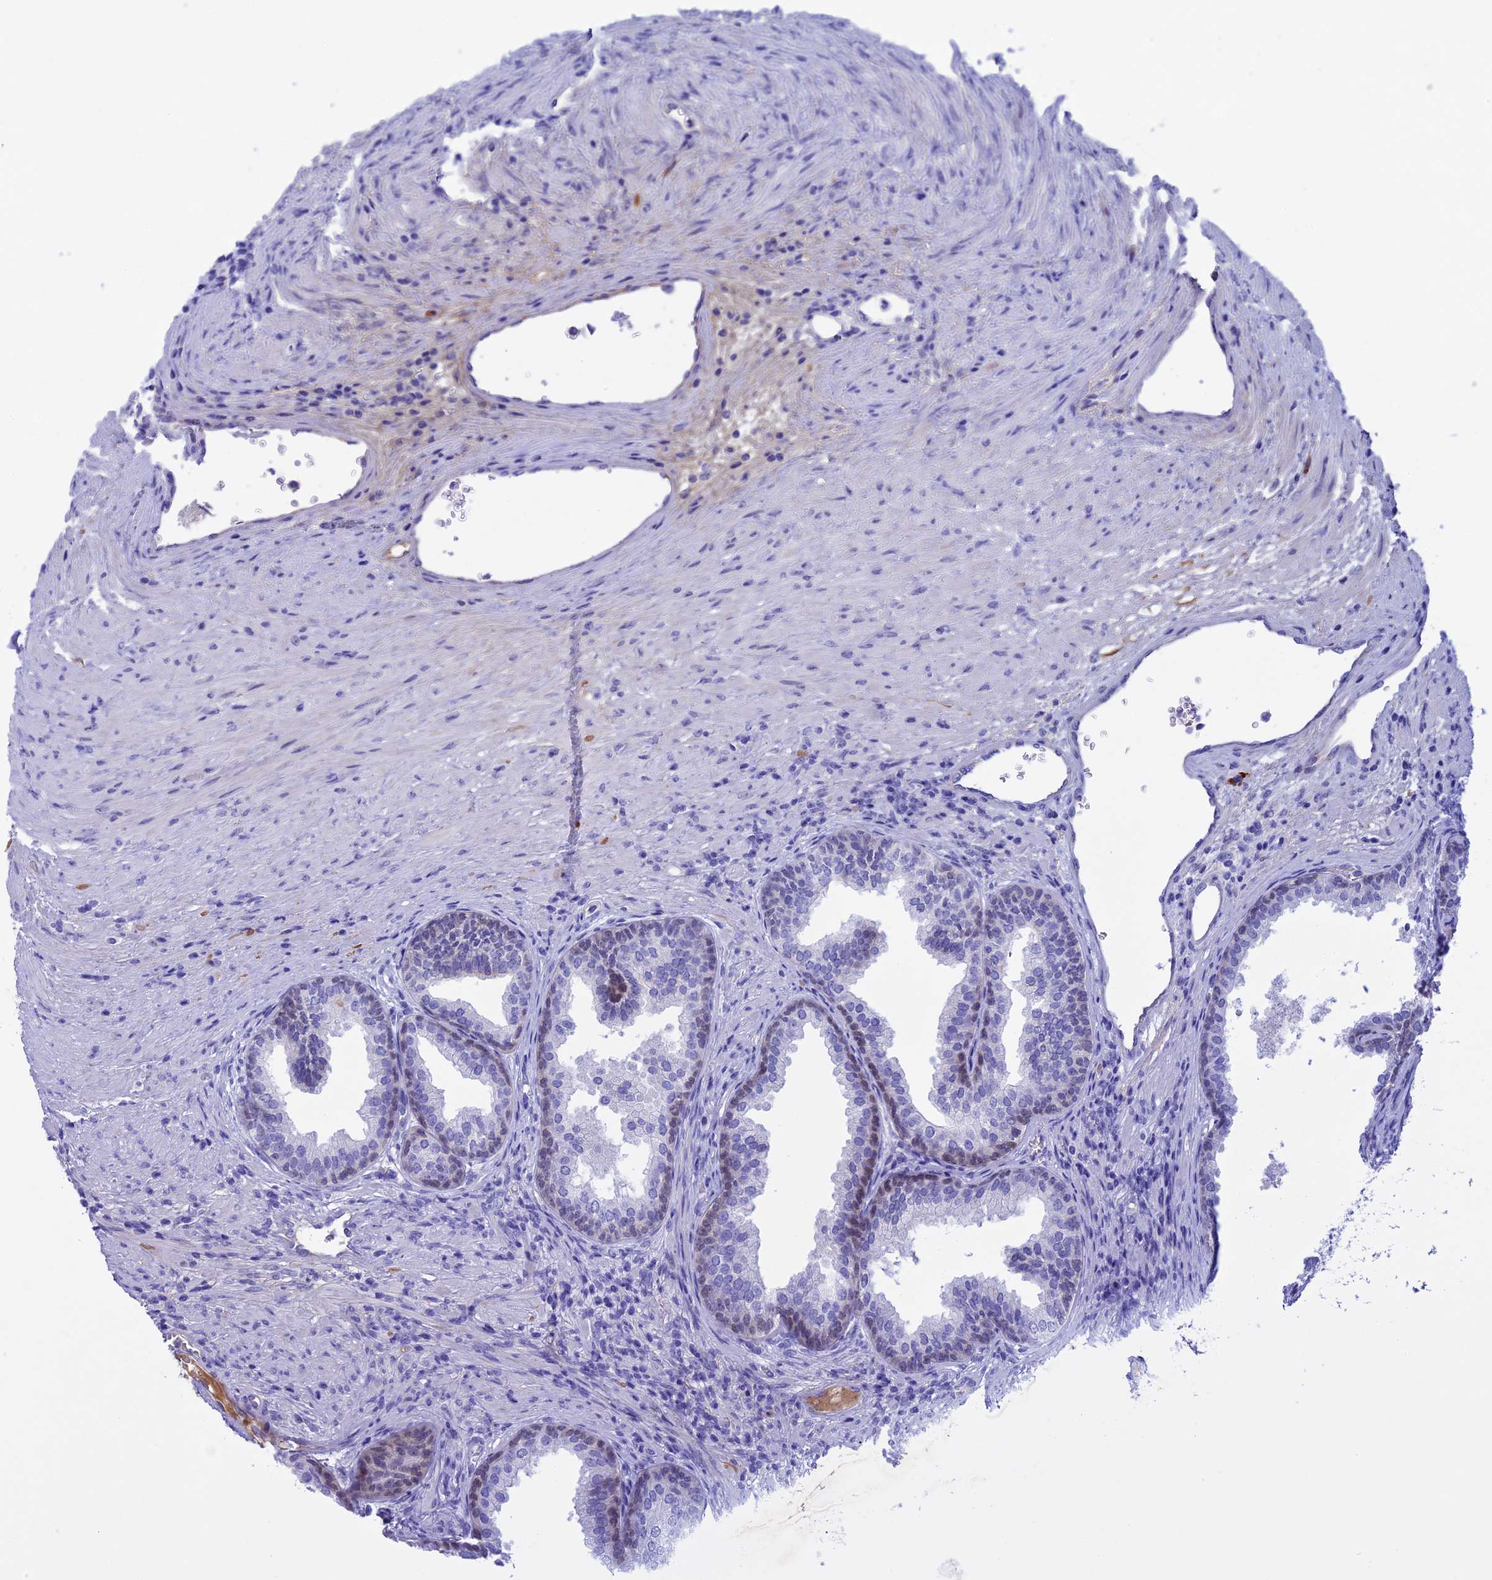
{"staining": {"intensity": "weak", "quantity": "<25%", "location": "cytoplasmic/membranous,nuclear"}, "tissue": "prostate", "cell_type": "Glandular cells", "image_type": "normal", "snomed": [{"axis": "morphology", "description": "Normal tissue, NOS"}, {"axis": "topography", "description": "Prostate"}], "caption": "IHC image of normal prostate: human prostate stained with DAB reveals no significant protein staining in glandular cells.", "gene": "IGSF6", "patient": {"sex": "male", "age": 76}}